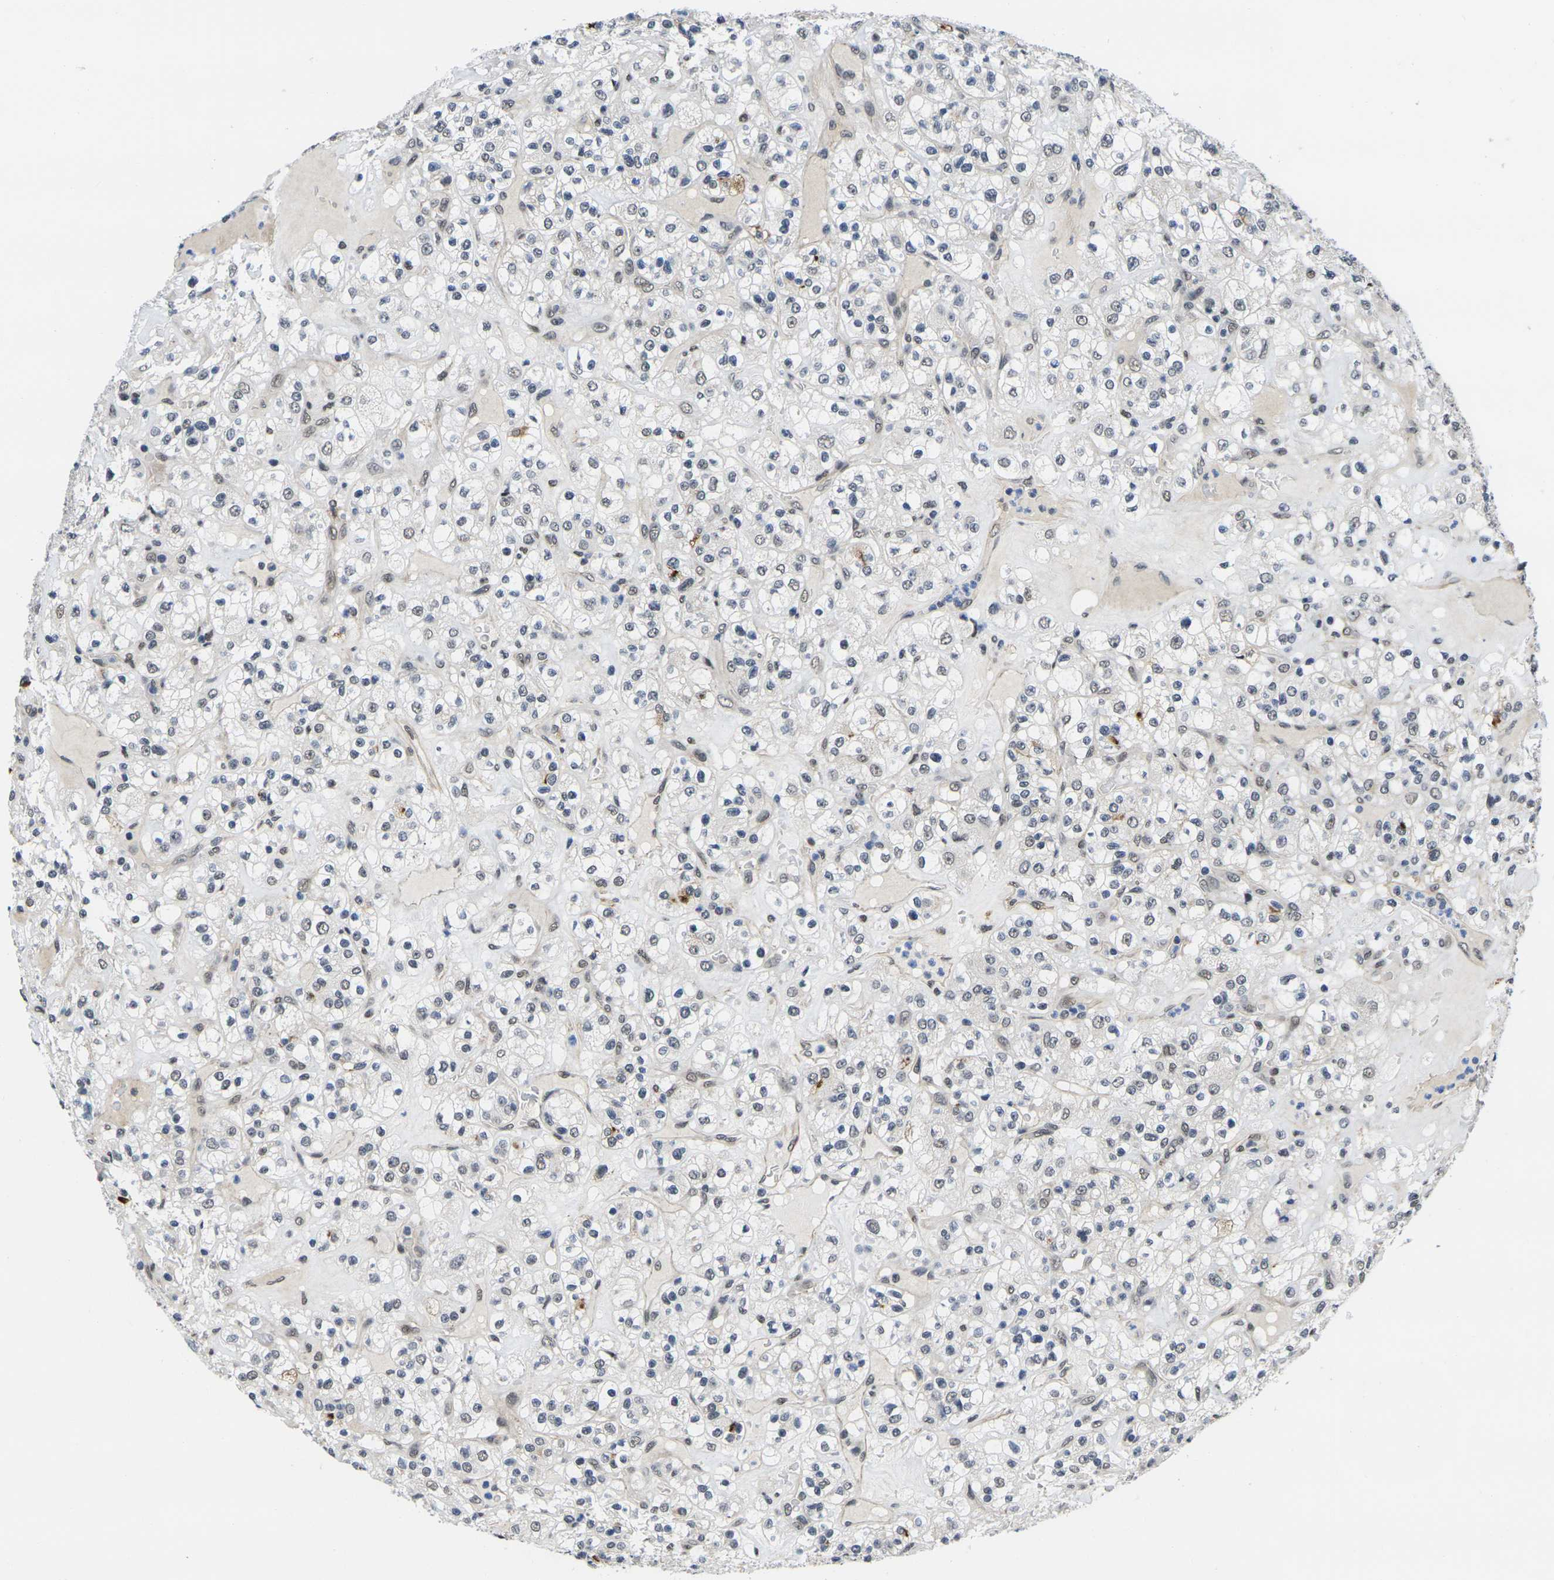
{"staining": {"intensity": "moderate", "quantity": "<25%", "location": "nuclear"}, "tissue": "renal cancer", "cell_type": "Tumor cells", "image_type": "cancer", "snomed": [{"axis": "morphology", "description": "Normal tissue, NOS"}, {"axis": "morphology", "description": "Adenocarcinoma, NOS"}, {"axis": "topography", "description": "Kidney"}], "caption": "DAB immunohistochemical staining of renal cancer reveals moderate nuclear protein positivity in approximately <25% of tumor cells.", "gene": "RBM7", "patient": {"sex": "female", "age": 72}}